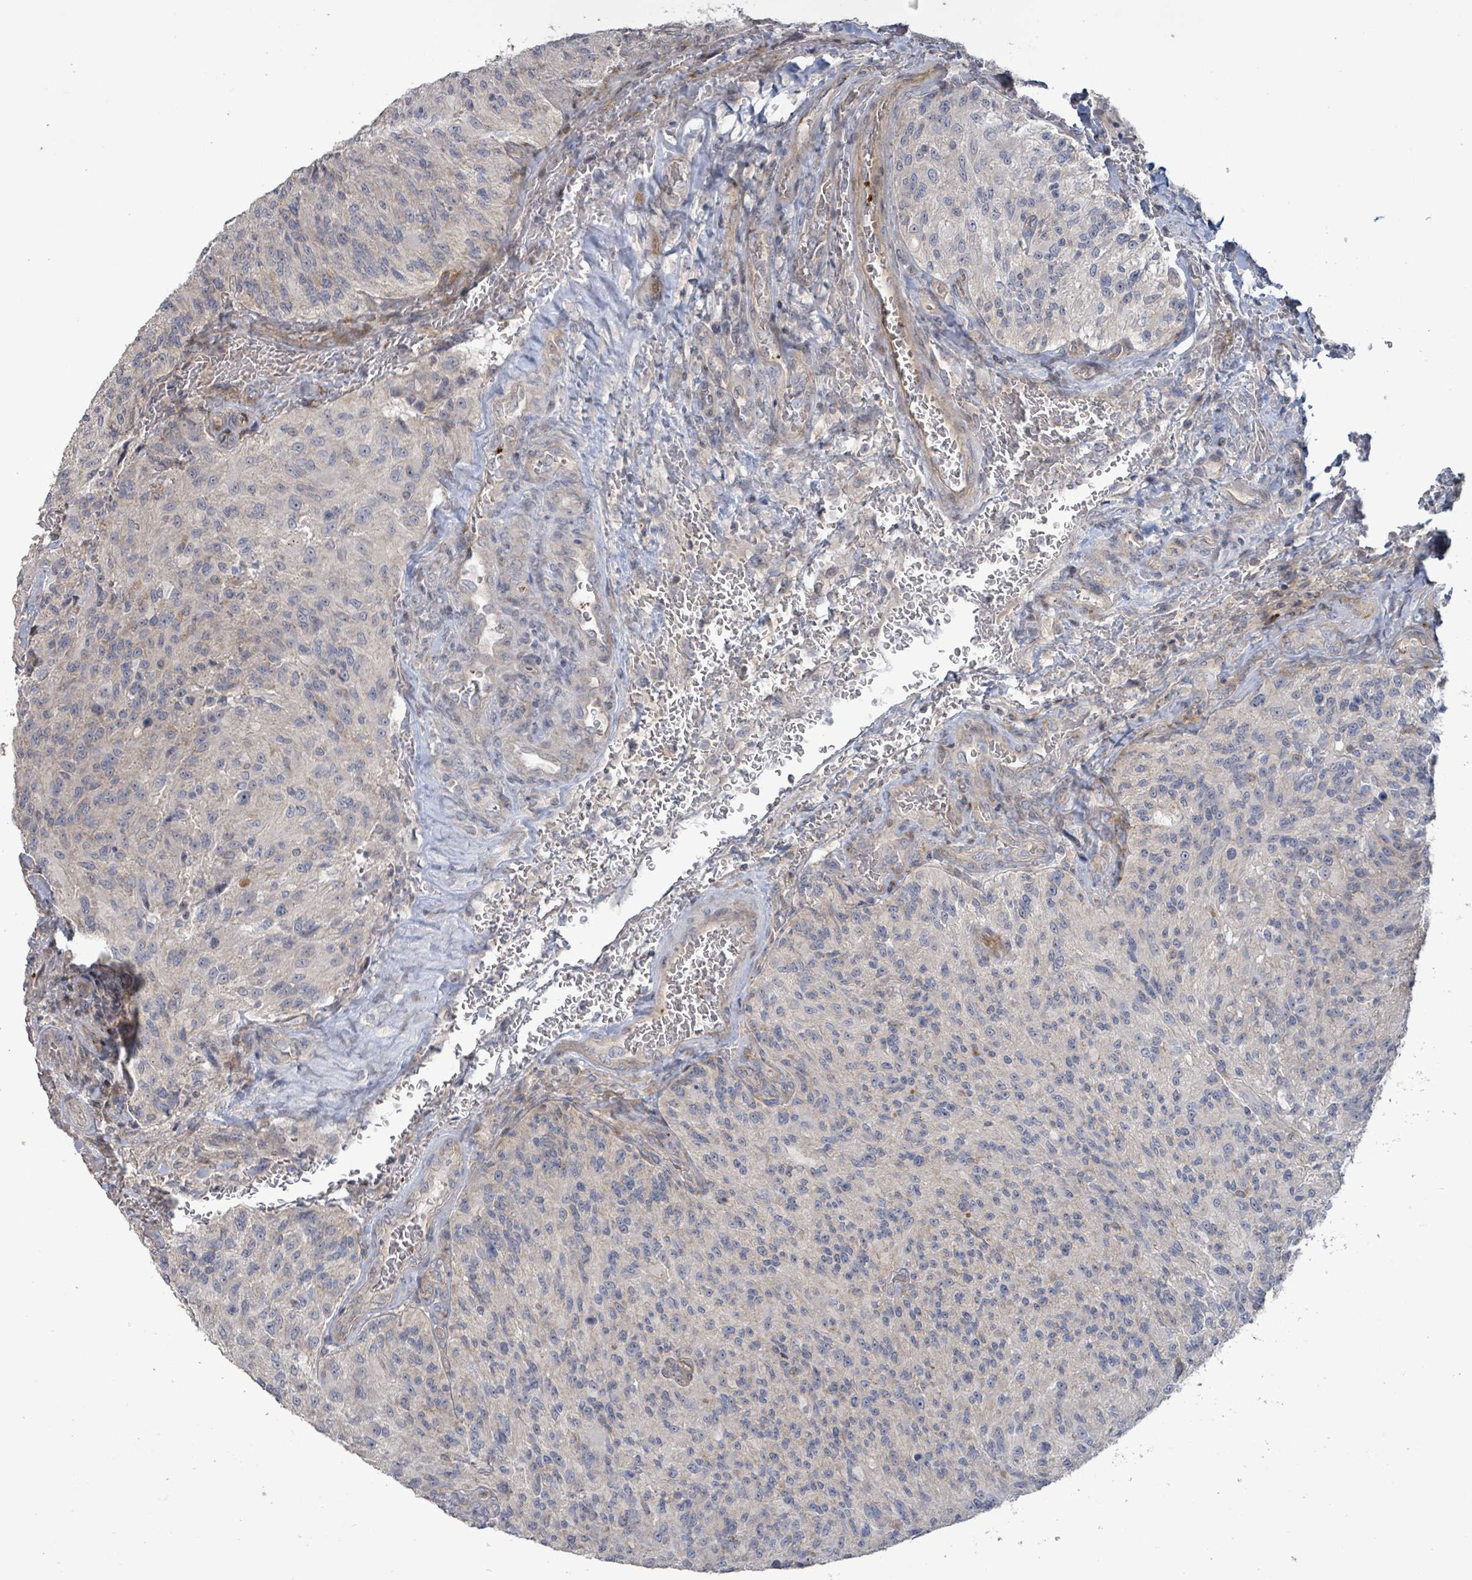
{"staining": {"intensity": "negative", "quantity": "none", "location": "none"}, "tissue": "glioma", "cell_type": "Tumor cells", "image_type": "cancer", "snomed": [{"axis": "morphology", "description": "Normal tissue, NOS"}, {"axis": "morphology", "description": "Glioma, malignant, High grade"}, {"axis": "topography", "description": "Cerebral cortex"}], "caption": "Immunohistochemistry (IHC) histopathology image of neoplastic tissue: human glioma stained with DAB displays no significant protein staining in tumor cells.", "gene": "LILRA4", "patient": {"sex": "male", "age": 56}}